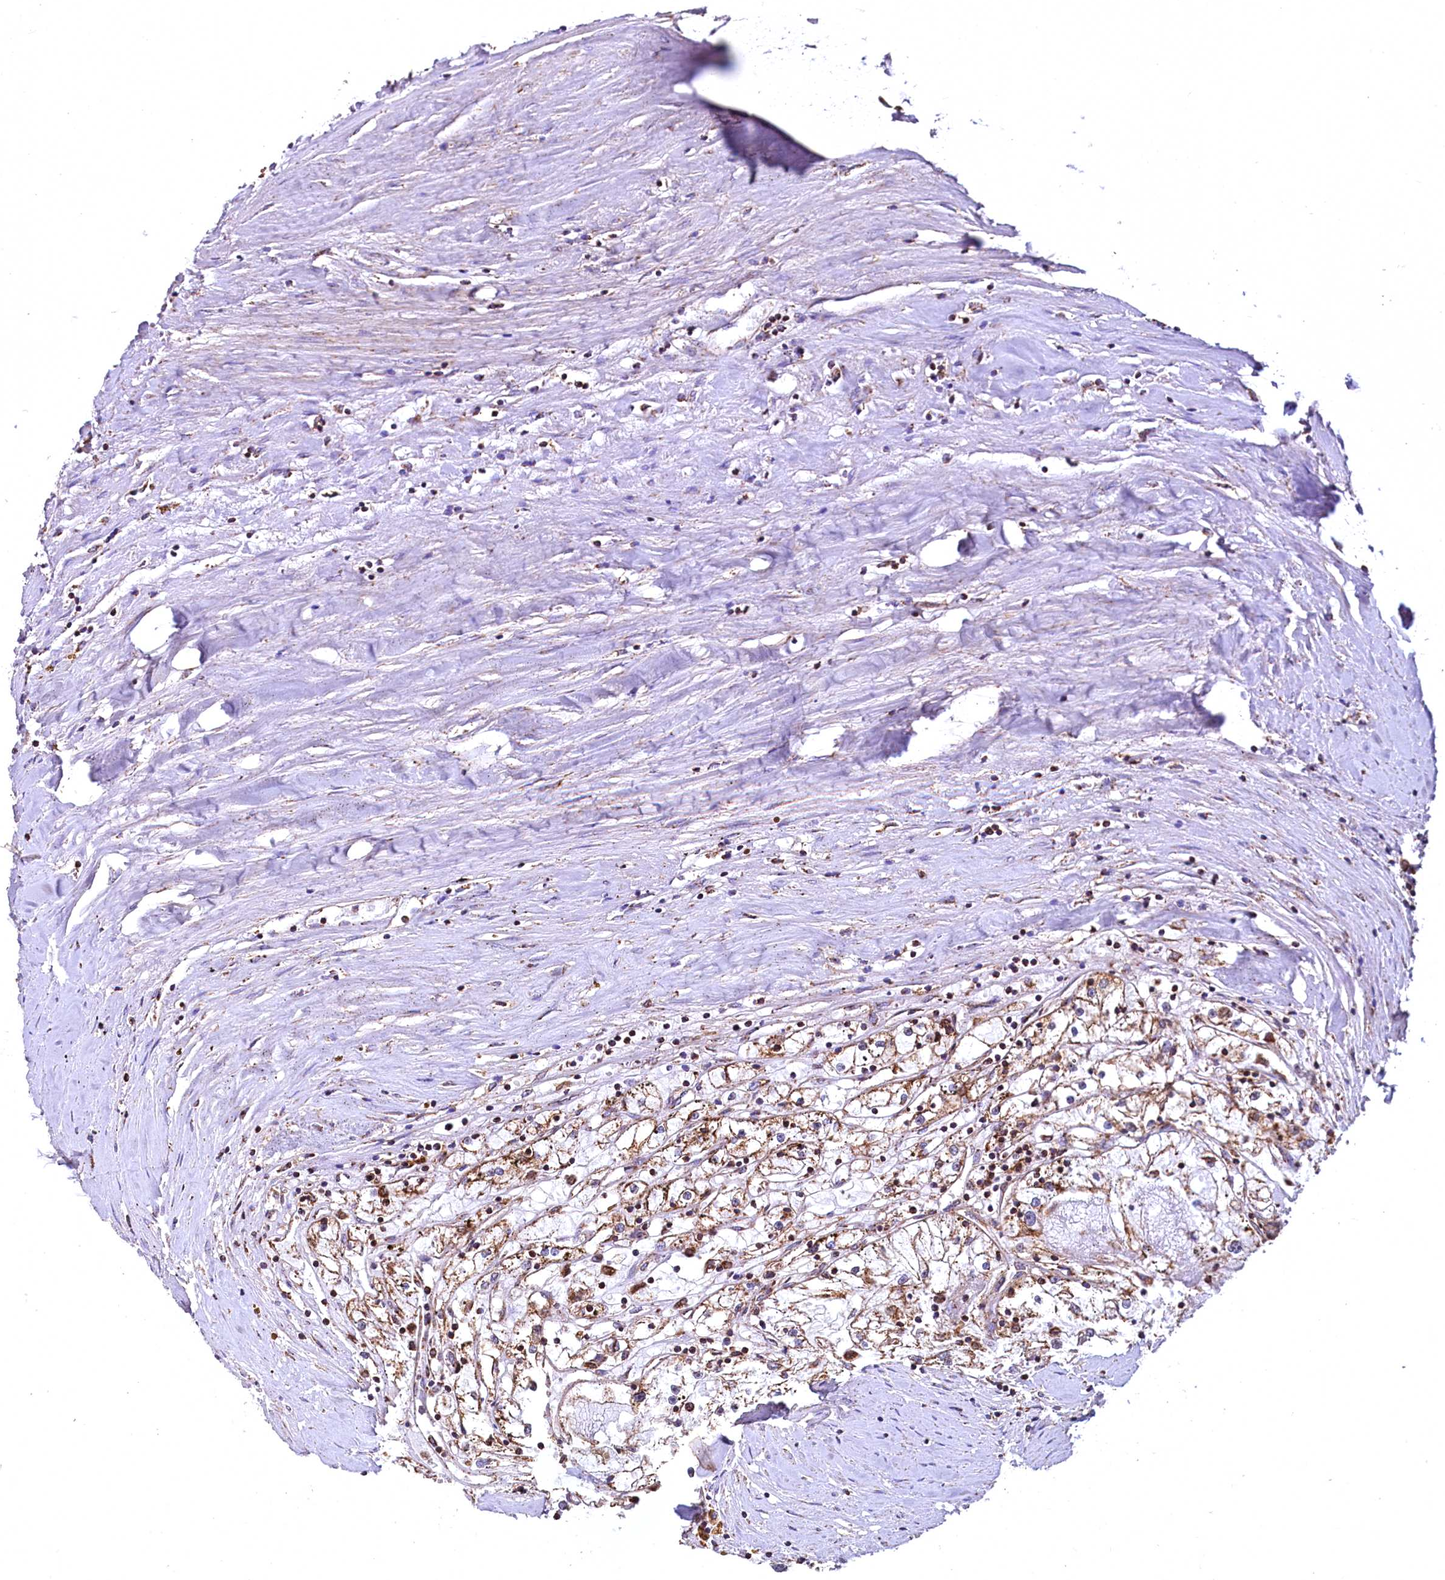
{"staining": {"intensity": "moderate", "quantity": ">75%", "location": "cytoplasmic/membranous"}, "tissue": "renal cancer", "cell_type": "Tumor cells", "image_type": "cancer", "snomed": [{"axis": "morphology", "description": "Adenocarcinoma, NOS"}, {"axis": "topography", "description": "Kidney"}], "caption": "A brown stain highlights moderate cytoplasmic/membranous staining of a protein in renal cancer tumor cells.", "gene": "NUDT15", "patient": {"sex": "male", "age": 56}}